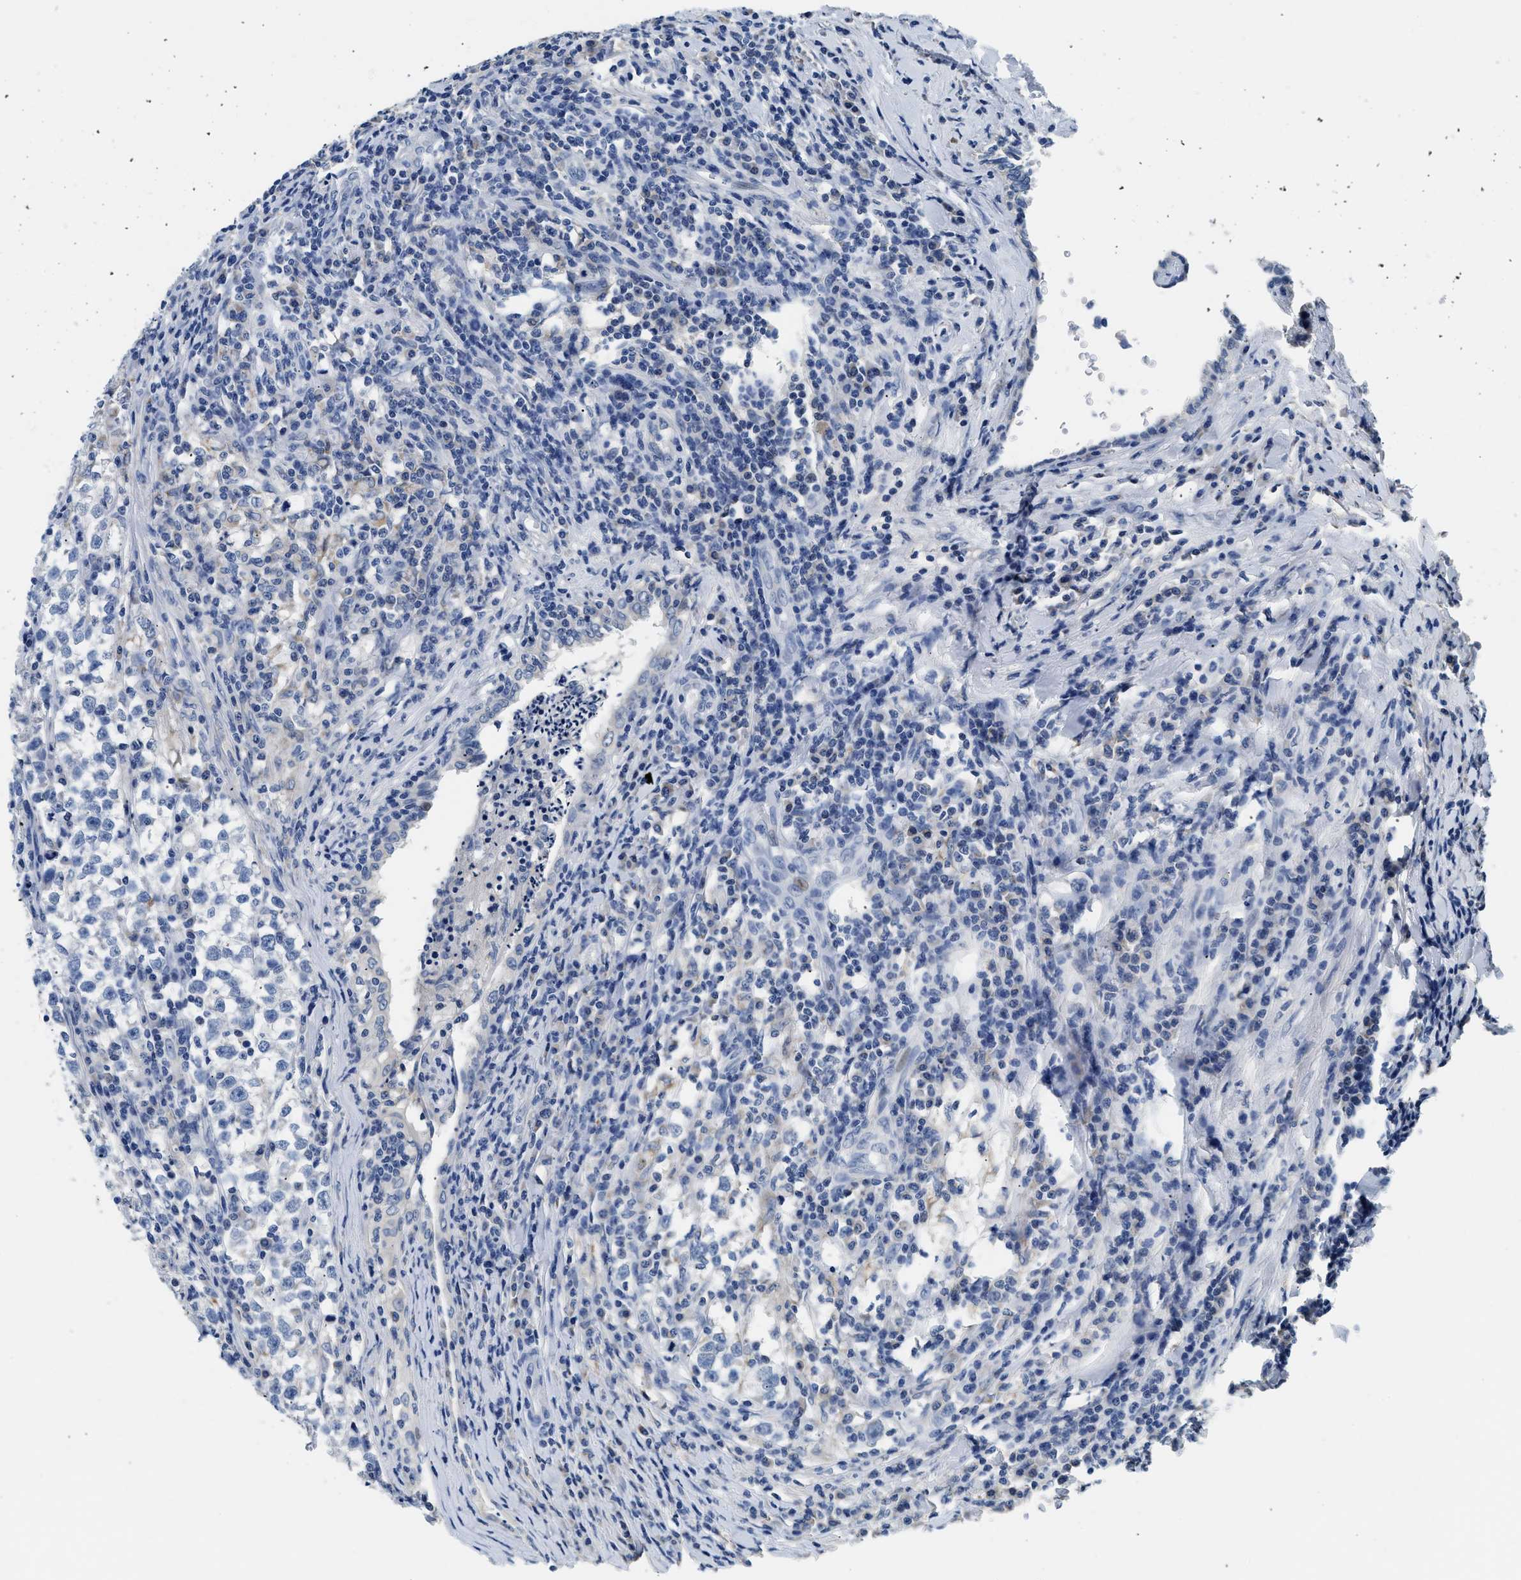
{"staining": {"intensity": "negative", "quantity": "none", "location": "none"}, "tissue": "testis cancer", "cell_type": "Tumor cells", "image_type": "cancer", "snomed": [{"axis": "morphology", "description": "Normal tissue, NOS"}, {"axis": "morphology", "description": "Seminoma, NOS"}, {"axis": "topography", "description": "Testis"}], "caption": "Immunohistochemical staining of human testis seminoma demonstrates no significant expression in tumor cells.", "gene": "PCK2", "patient": {"sex": "male", "age": 43}}